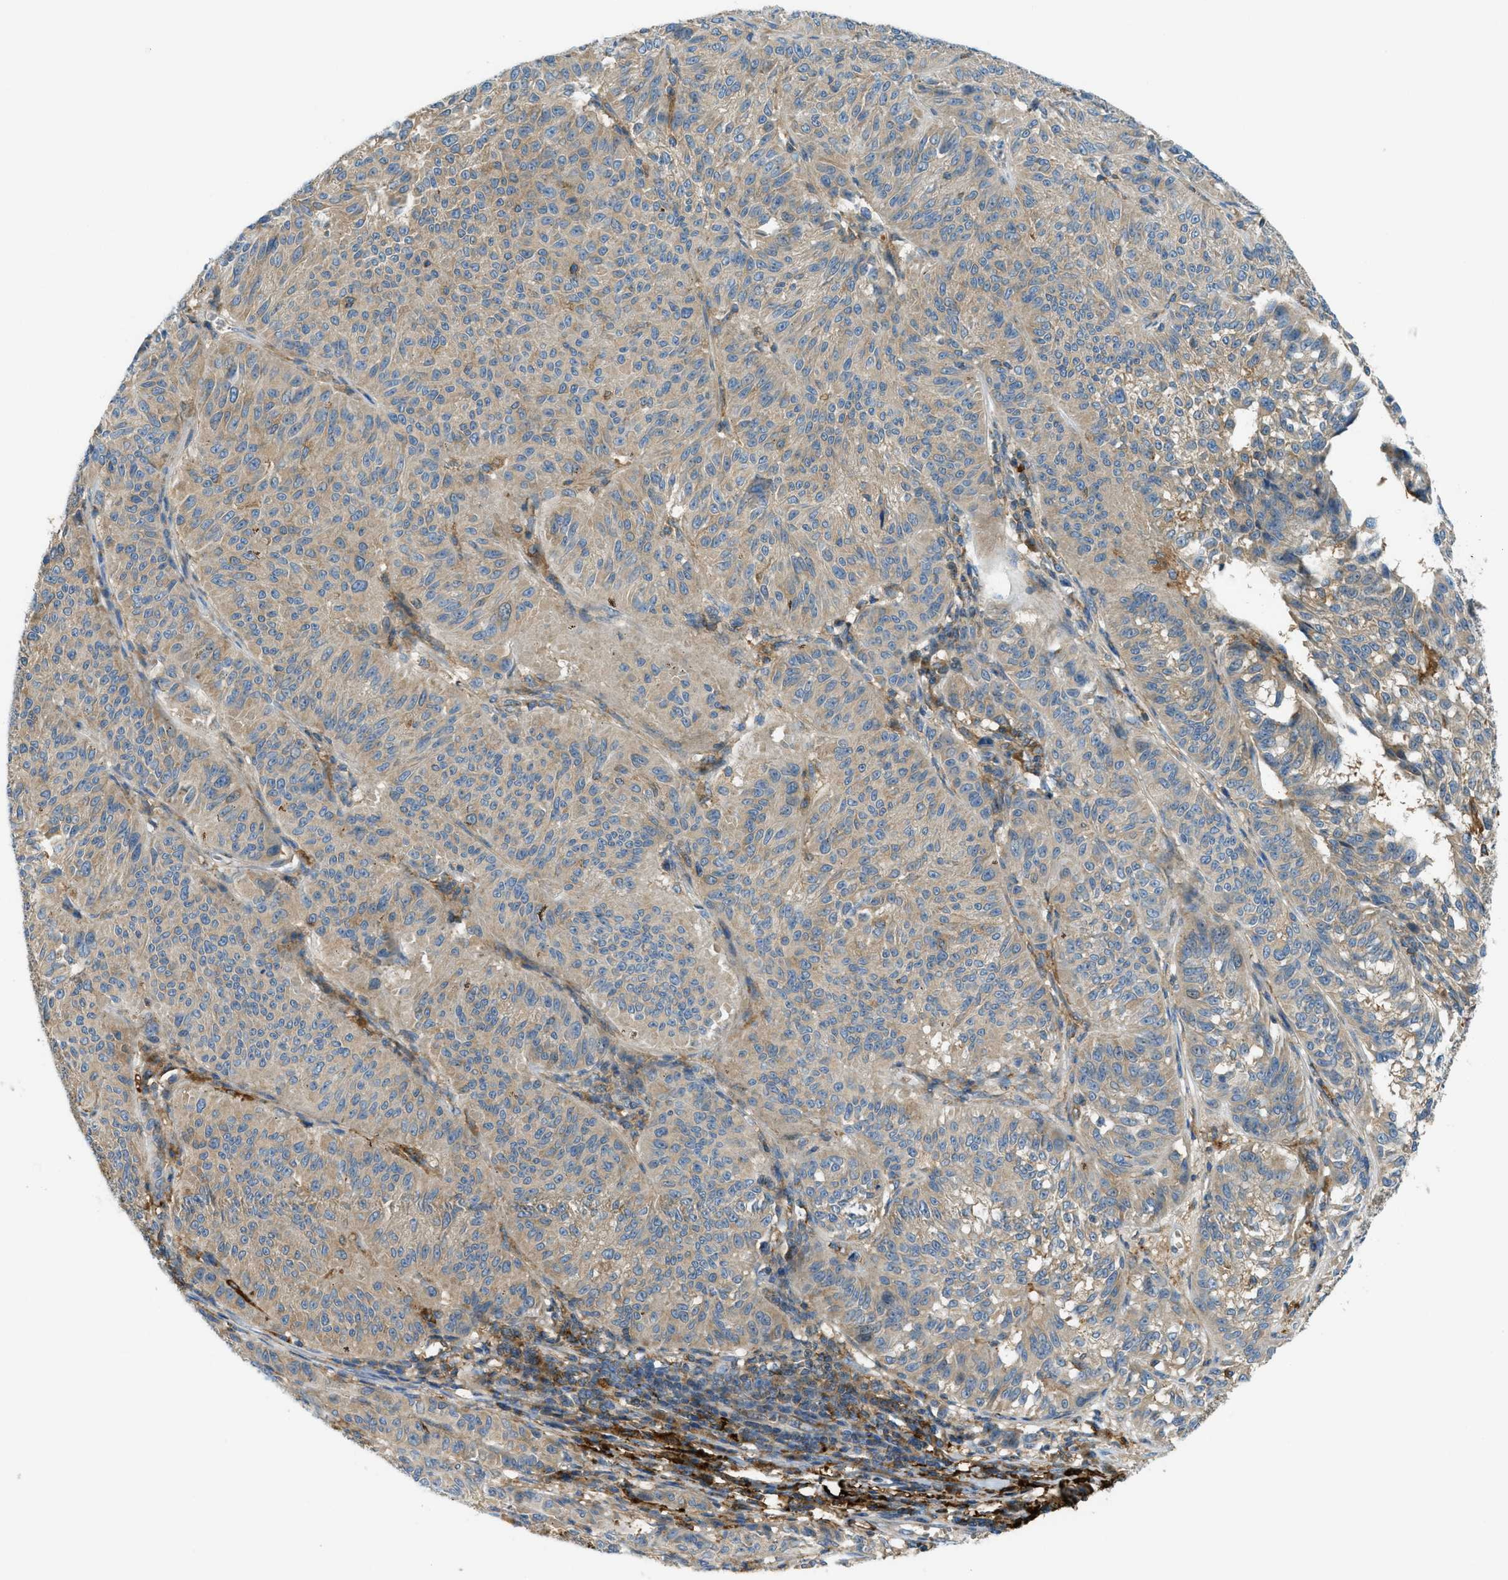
{"staining": {"intensity": "weak", "quantity": "25%-75%", "location": "cytoplasmic/membranous"}, "tissue": "melanoma", "cell_type": "Tumor cells", "image_type": "cancer", "snomed": [{"axis": "morphology", "description": "Malignant melanoma, NOS"}, {"axis": "topography", "description": "Skin"}], "caption": "This photomicrograph demonstrates immunohistochemistry (IHC) staining of melanoma, with low weak cytoplasmic/membranous staining in about 25%-75% of tumor cells.", "gene": "RFFL", "patient": {"sex": "female", "age": 72}}